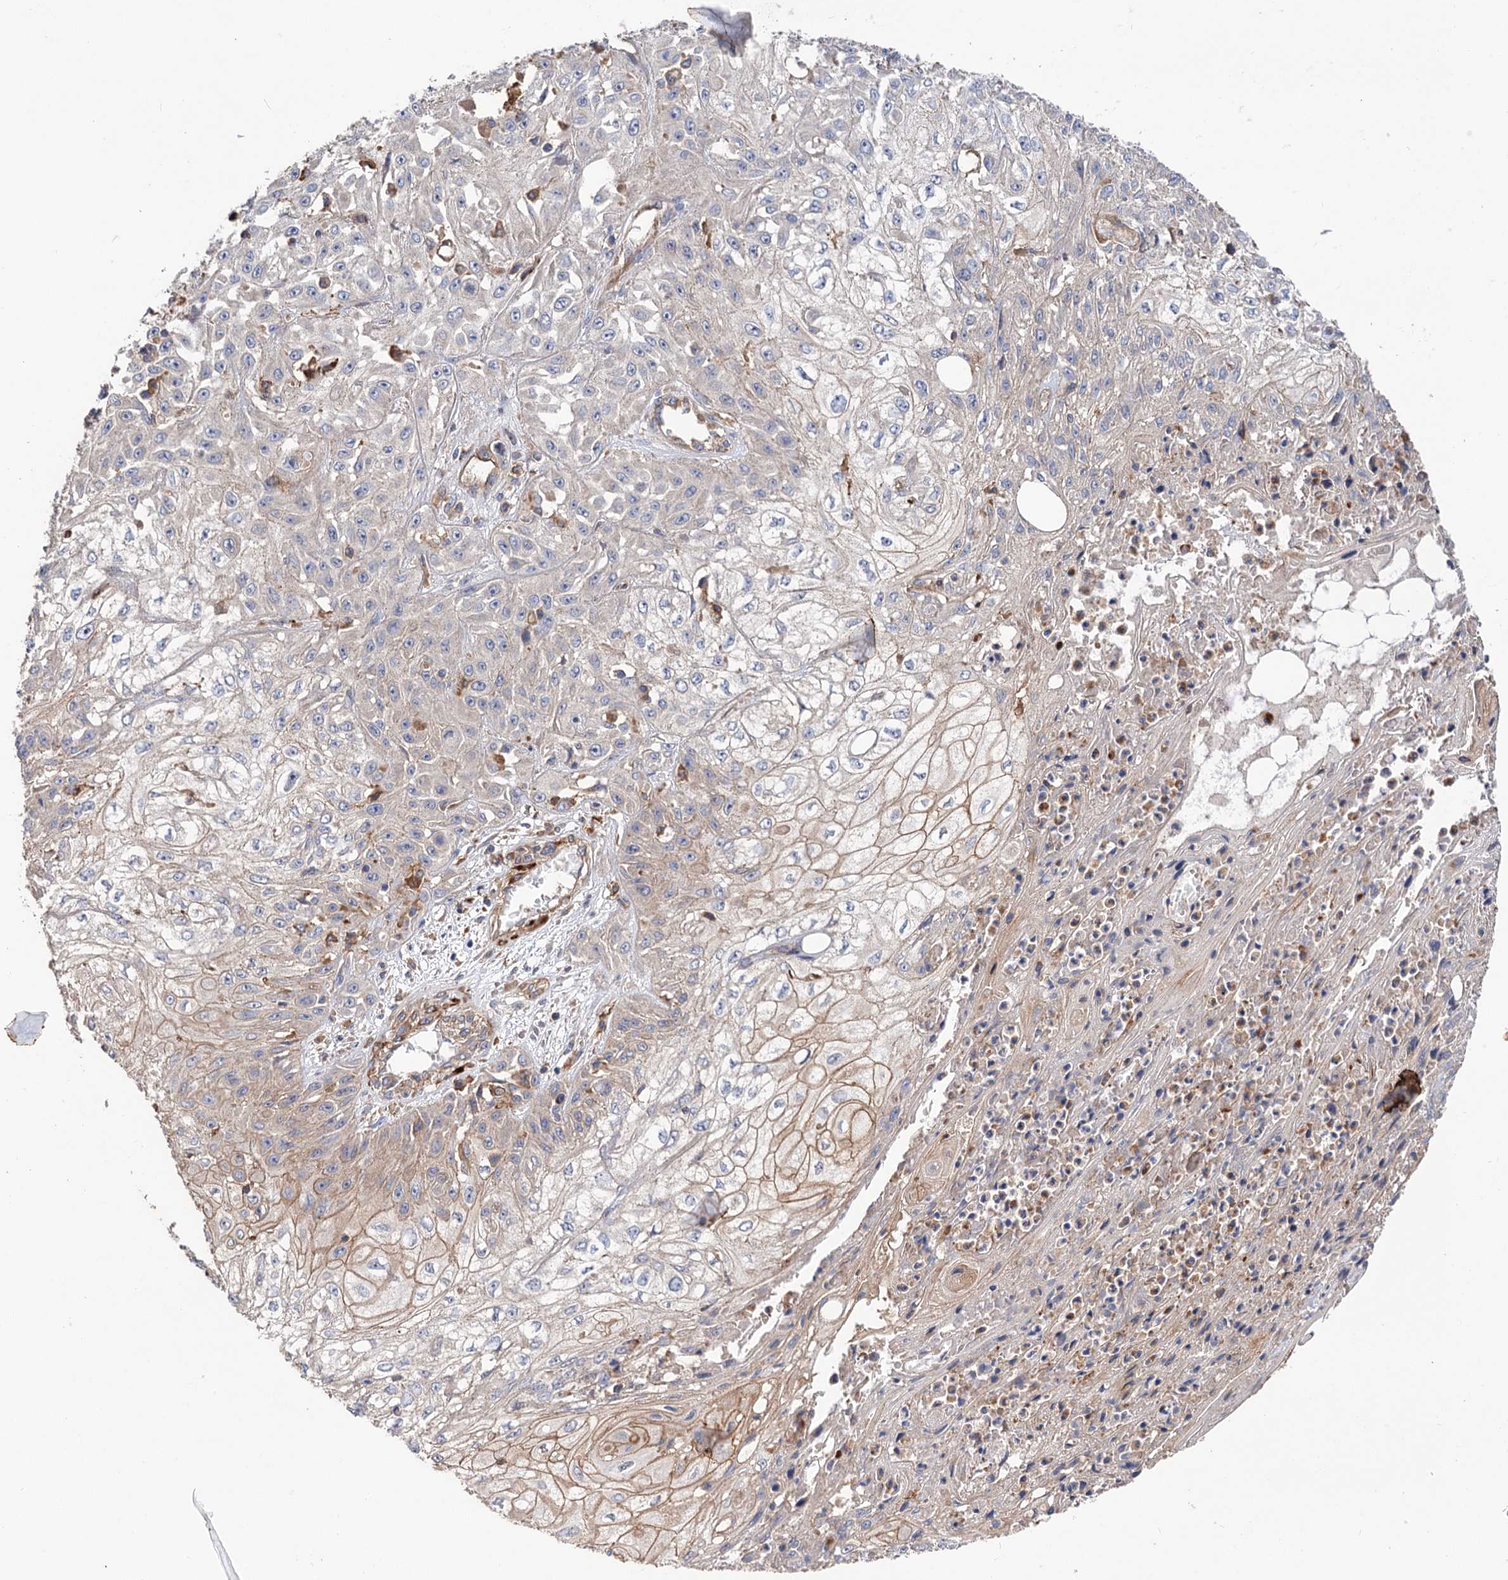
{"staining": {"intensity": "weak", "quantity": "<25%", "location": "cytoplasmic/membranous"}, "tissue": "skin cancer", "cell_type": "Tumor cells", "image_type": "cancer", "snomed": [{"axis": "morphology", "description": "Squamous cell carcinoma, NOS"}, {"axis": "morphology", "description": "Squamous cell carcinoma, metastatic, NOS"}, {"axis": "topography", "description": "Skin"}, {"axis": "topography", "description": "Lymph node"}], "caption": "This photomicrograph is of squamous cell carcinoma (skin) stained with immunohistochemistry (IHC) to label a protein in brown with the nuclei are counter-stained blue. There is no staining in tumor cells.", "gene": "CSAD", "patient": {"sex": "male", "age": 75}}